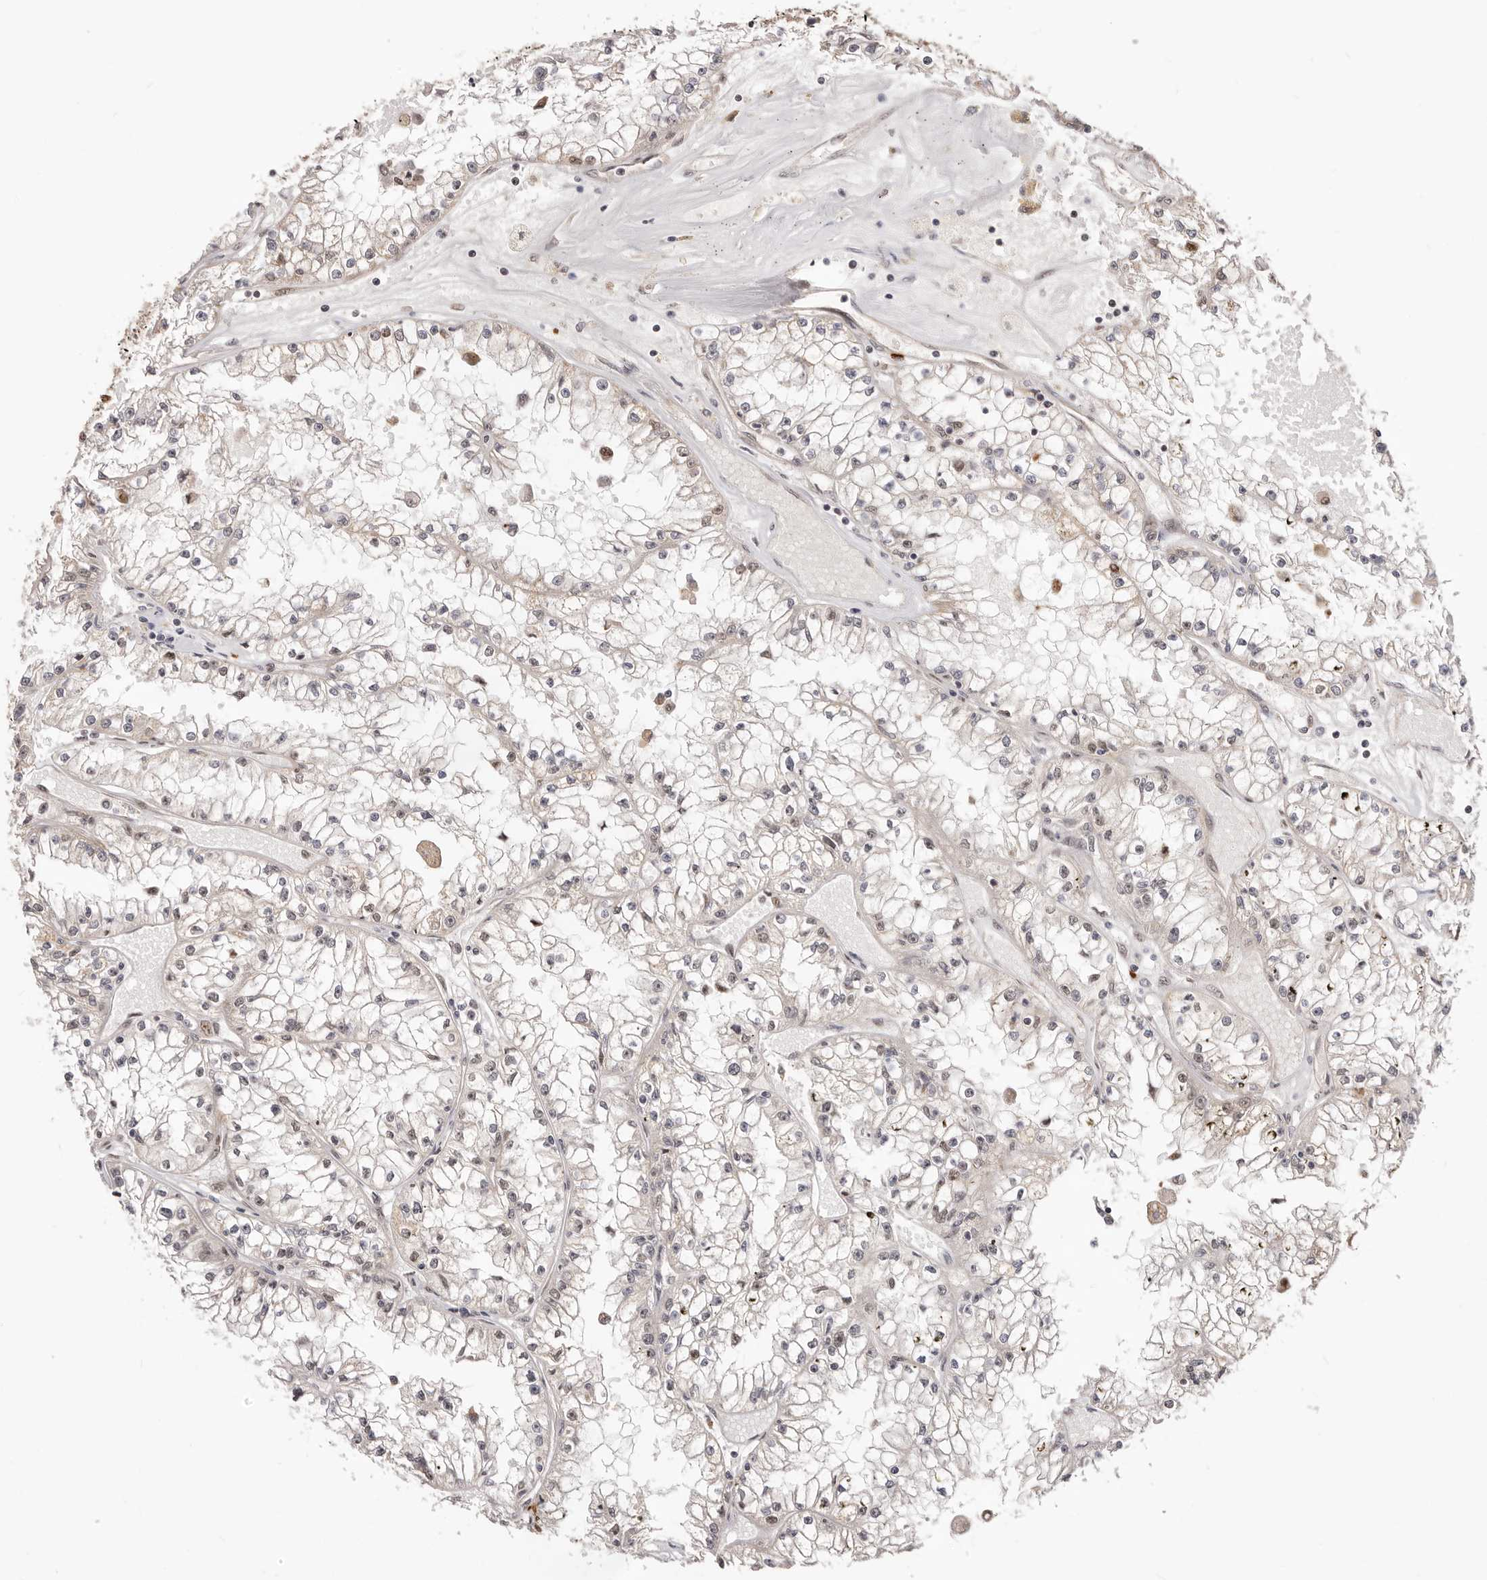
{"staining": {"intensity": "negative", "quantity": "none", "location": "none"}, "tissue": "renal cancer", "cell_type": "Tumor cells", "image_type": "cancer", "snomed": [{"axis": "morphology", "description": "Adenocarcinoma, NOS"}, {"axis": "topography", "description": "Kidney"}], "caption": "An image of adenocarcinoma (renal) stained for a protein demonstrates no brown staining in tumor cells. The staining is performed using DAB brown chromogen with nuclei counter-stained in using hematoxylin.", "gene": "SEC14L1", "patient": {"sex": "male", "age": 56}}